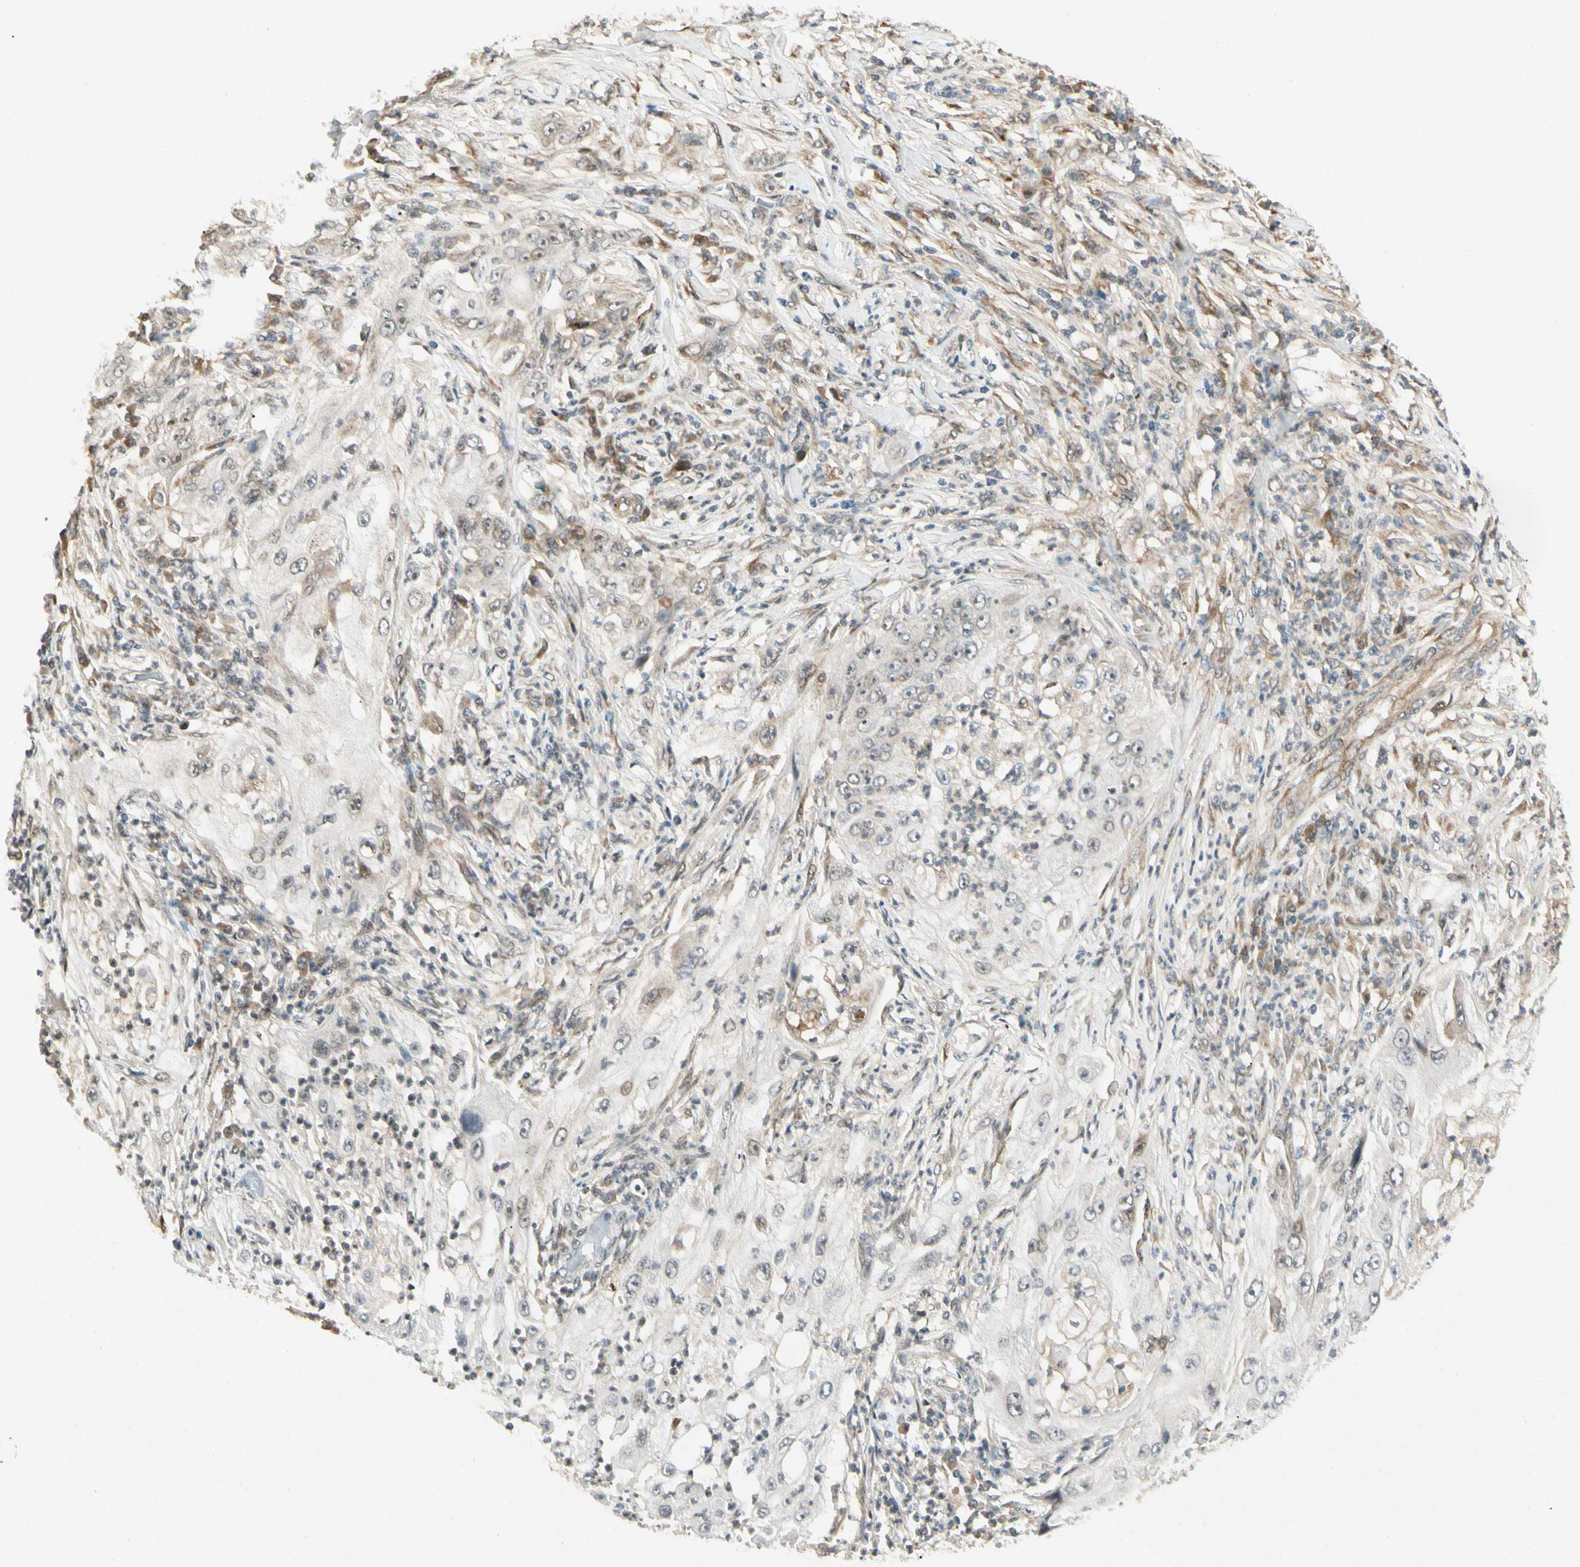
{"staining": {"intensity": "negative", "quantity": "none", "location": "none"}, "tissue": "lung cancer", "cell_type": "Tumor cells", "image_type": "cancer", "snomed": [{"axis": "morphology", "description": "Inflammation, NOS"}, {"axis": "morphology", "description": "Squamous cell carcinoma, NOS"}, {"axis": "topography", "description": "Lymph node"}, {"axis": "topography", "description": "Soft tissue"}, {"axis": "topography", "description": "Lung"}], "caption": "This is a image of immunohistochemistry (IHC) staining of squamous cell carcinoma (lung), which shows no expression in tumor cells. Brightfield microscopy of IHC stained with DAB (3,3'-diaminobenzidine) (brown) and hematoxylin (blue), captured at high magnification.", "gene": "FNDC3B", "patient": {"sex": "male", "age": 66}}